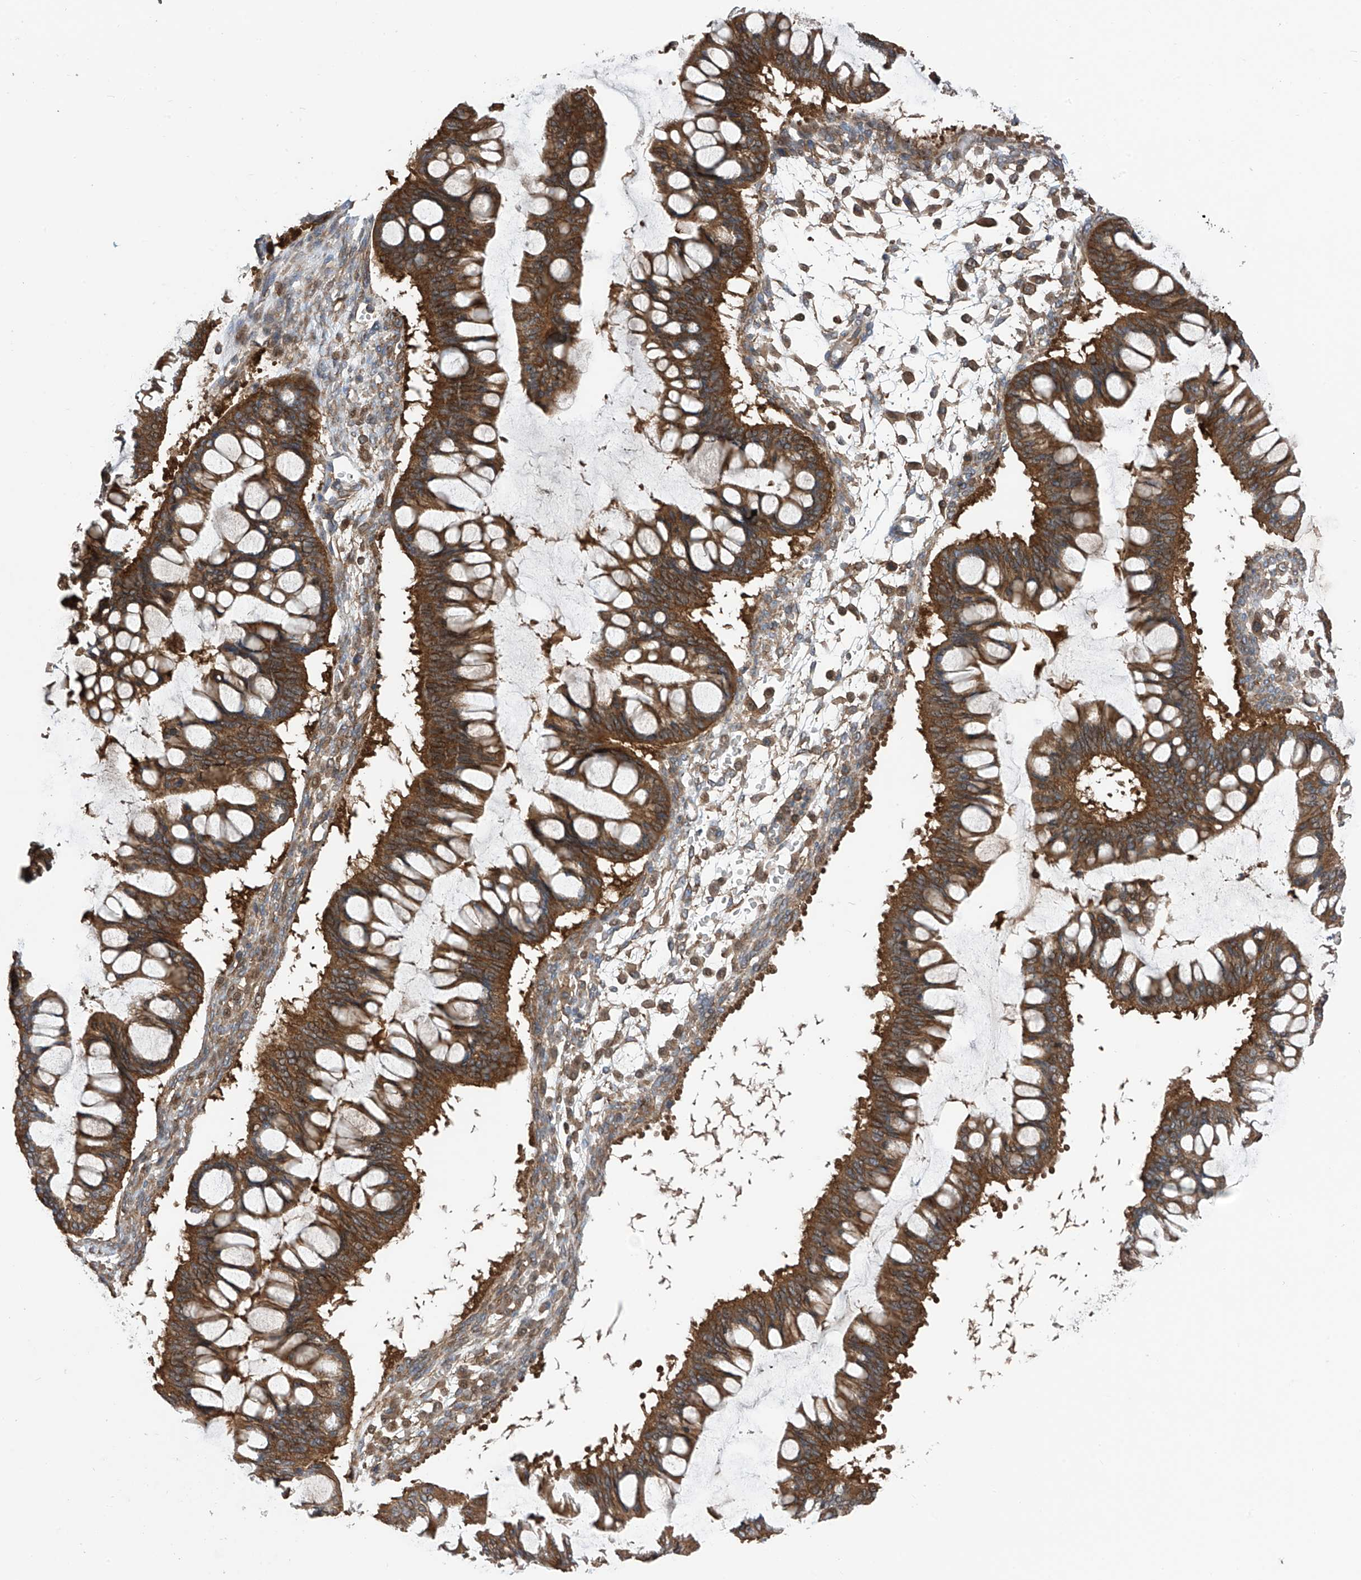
{"staining": {"intensity": "strong", "quantity": ">75%", "location": "cytoplasmic/membranous"}, "tissue": "ovarian cancer", "cell_type": "Tumor cells", "image_type": "cancer", "snomed": [{"axis": "morphology", "description": "Cystadenocarcinoma, mucinous, NOS"}, {"axis": "topography", "description": "Ovary"}], "caption": "Ovarian cancer stained for a protein (brown) demonstrates strong cytoplasmic/membranous positive expression in about >75% of tumor cells.", "gene": "CHPF", "patient": {"sex": "female", "age": 73}}